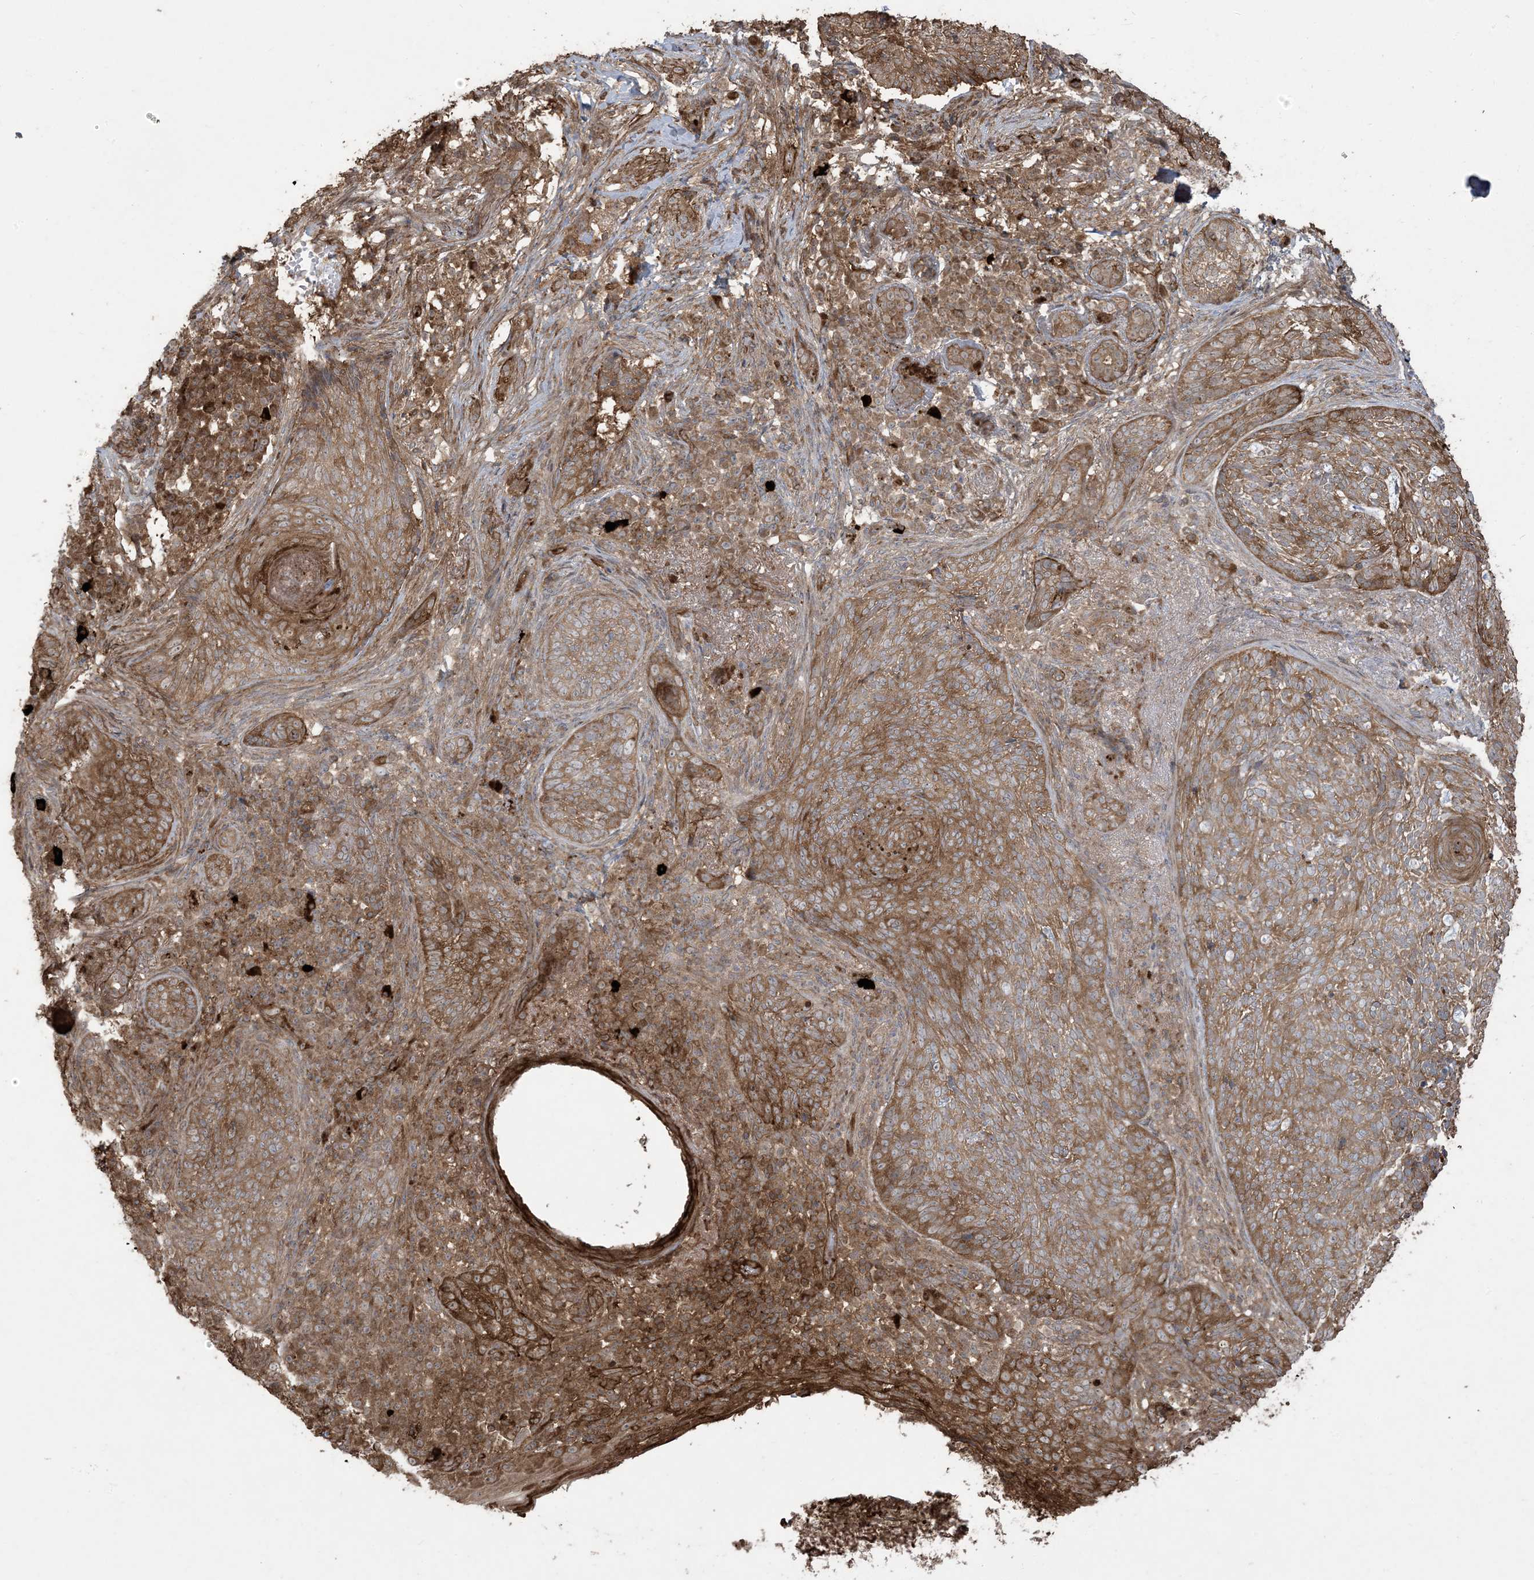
{"staining": {"intensity": "moderate", "quantity": ">75%", "location": "cytoplasmic/membranous"}, "tissue": "skin cancer", "cell_type": "Tumor cells", "image_type": "cancer", "snomed": [{"axis": "morphology", "description": "Basal cell carcinoma"}, {"axis": "topography", "description": "Skin"}], "caption": "This image exhibits immunohistochemistry staining of skin cancer (basal cell carcinoma), with medium moderate cytoplasmic/membranous positivity in approximately >75% of tumor cells.", "gene": "KLHL18", "patient": {"sex": "male", "age": 85}}